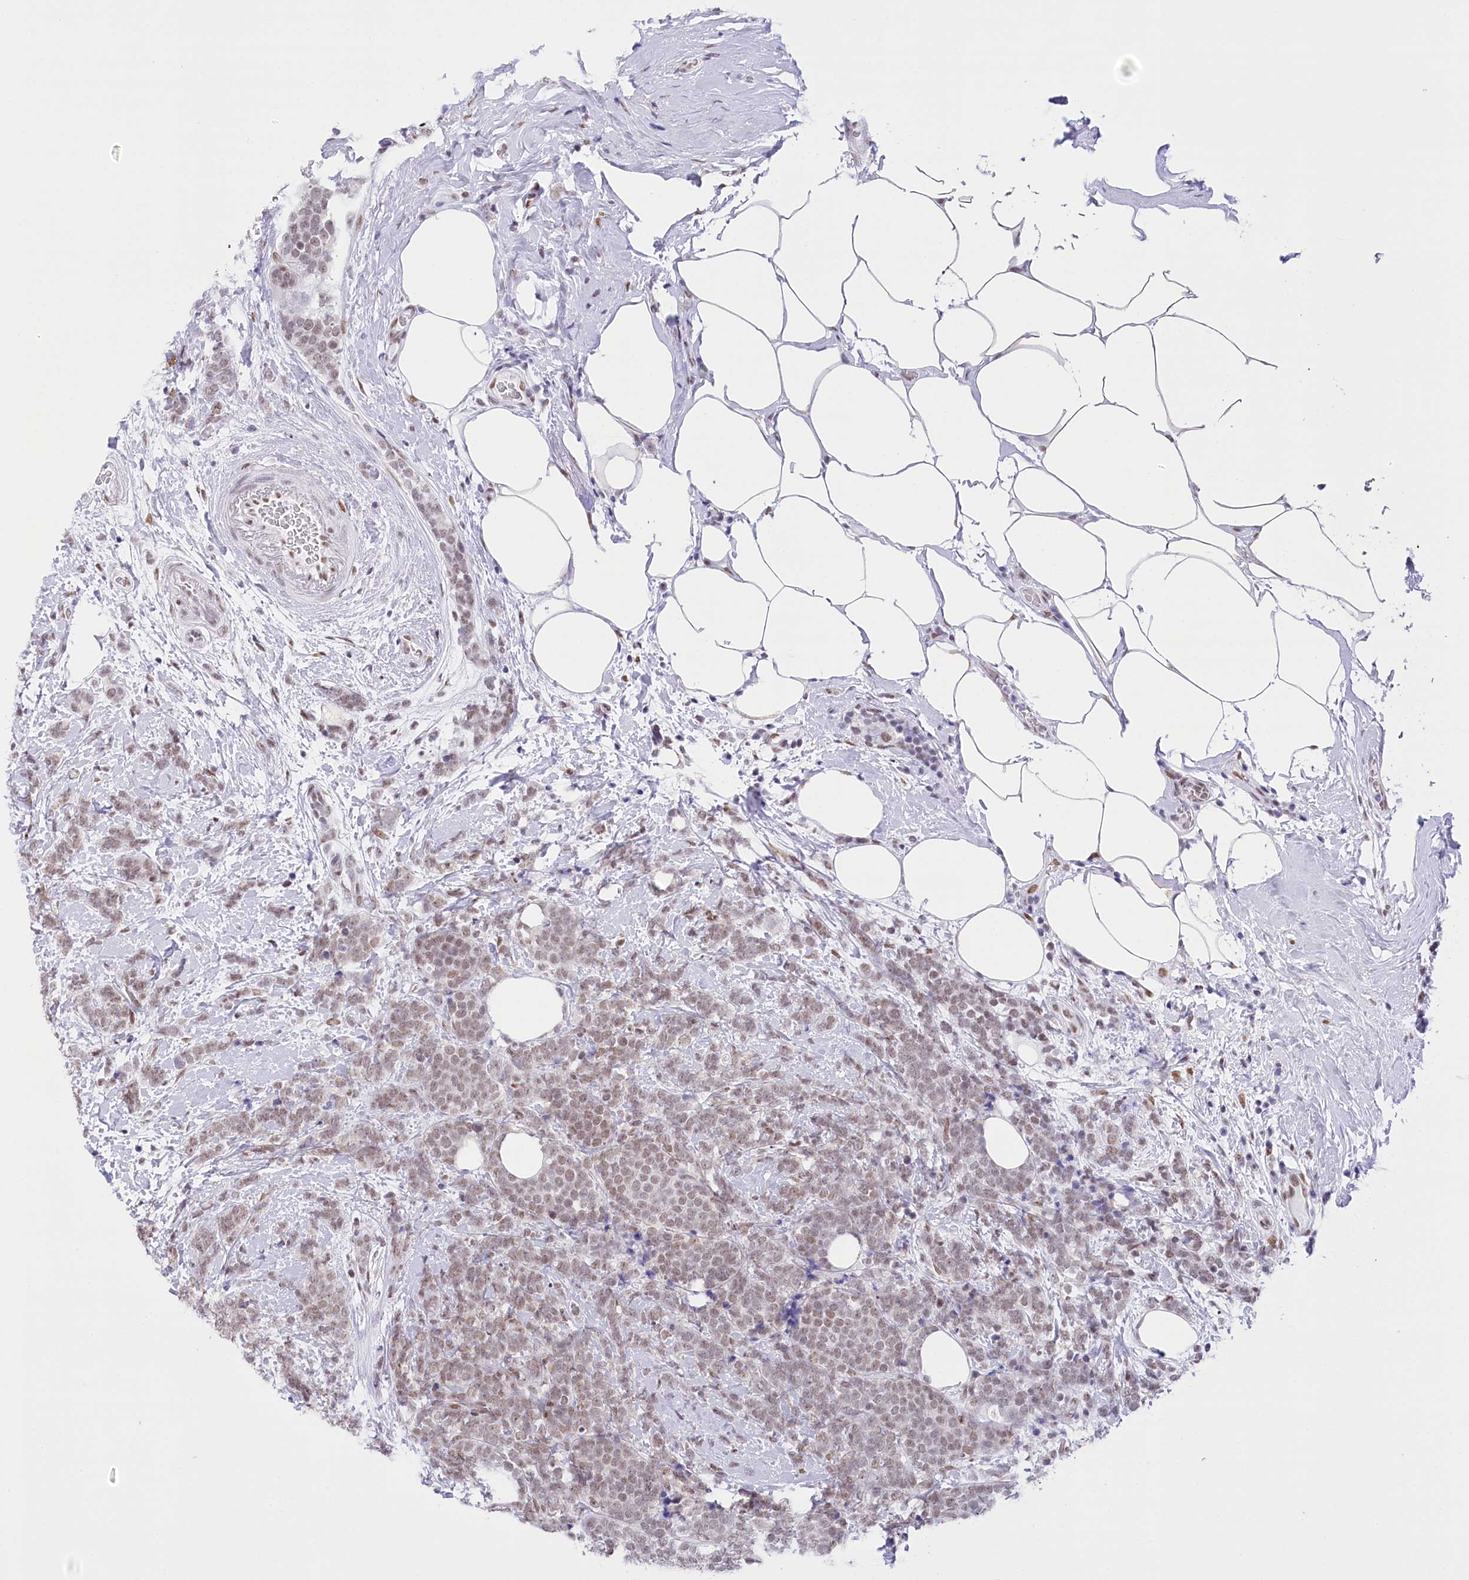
{"staining": {"intensity": "moderate", "quantity": ">75%", "location": "nuclear"}, "tissue": "breast cancer", "cell_type": "Tumor cells", "image_type": "cancer", "snomed": [{"axis": "morphology", "description": "Lobular carcinoma"}, {"axis": "topography", "description": "Breast"}], "caption": "Brown immunohistochemical staining in human breast cancer (lobular carcinoma) displays moderate nuclear positivity in approximately >75% of tumor cells. Nuclei are stained in blue.", "gene": "HNRNPA0", "patient": {"sex": "female", "age": 58}}